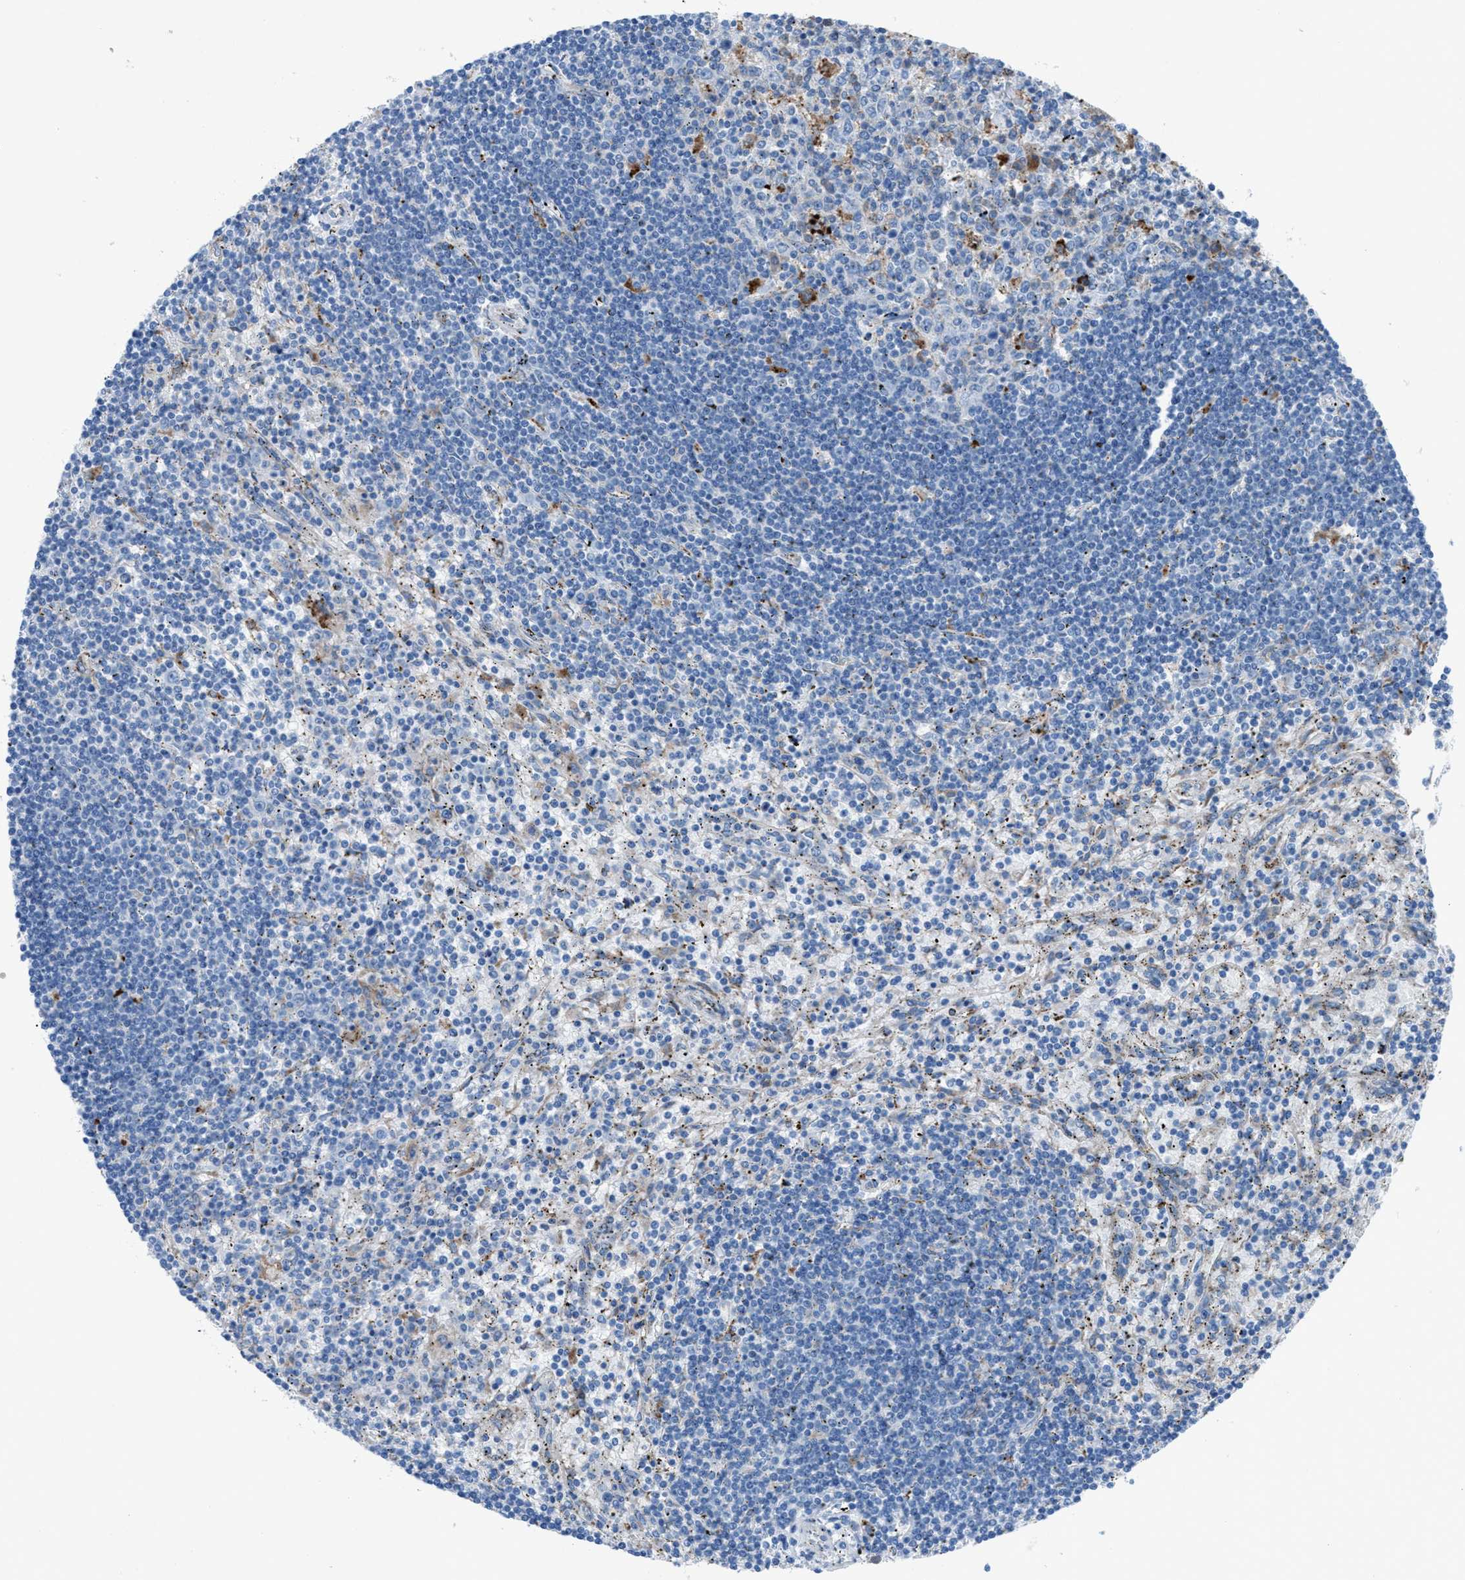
{"staining": {"intensity": "negative", "quantity": "none", "location": "none"}, "tissue": "lymphoma", "cell_type": "Tumor cells", "image_type": "cancer", "snomed": [{"axis": "morphology", "description": "Malignant lymphoma, non-Hodgkin's type, Low grade"}, {"axis": "topography", "description": "Spleen"}], "caption": "A photomicrograph of human lymphoma is negative for staining in tumor cells.", "gene": "CD1B", "patient": {"sex": "male", "age": 76}}